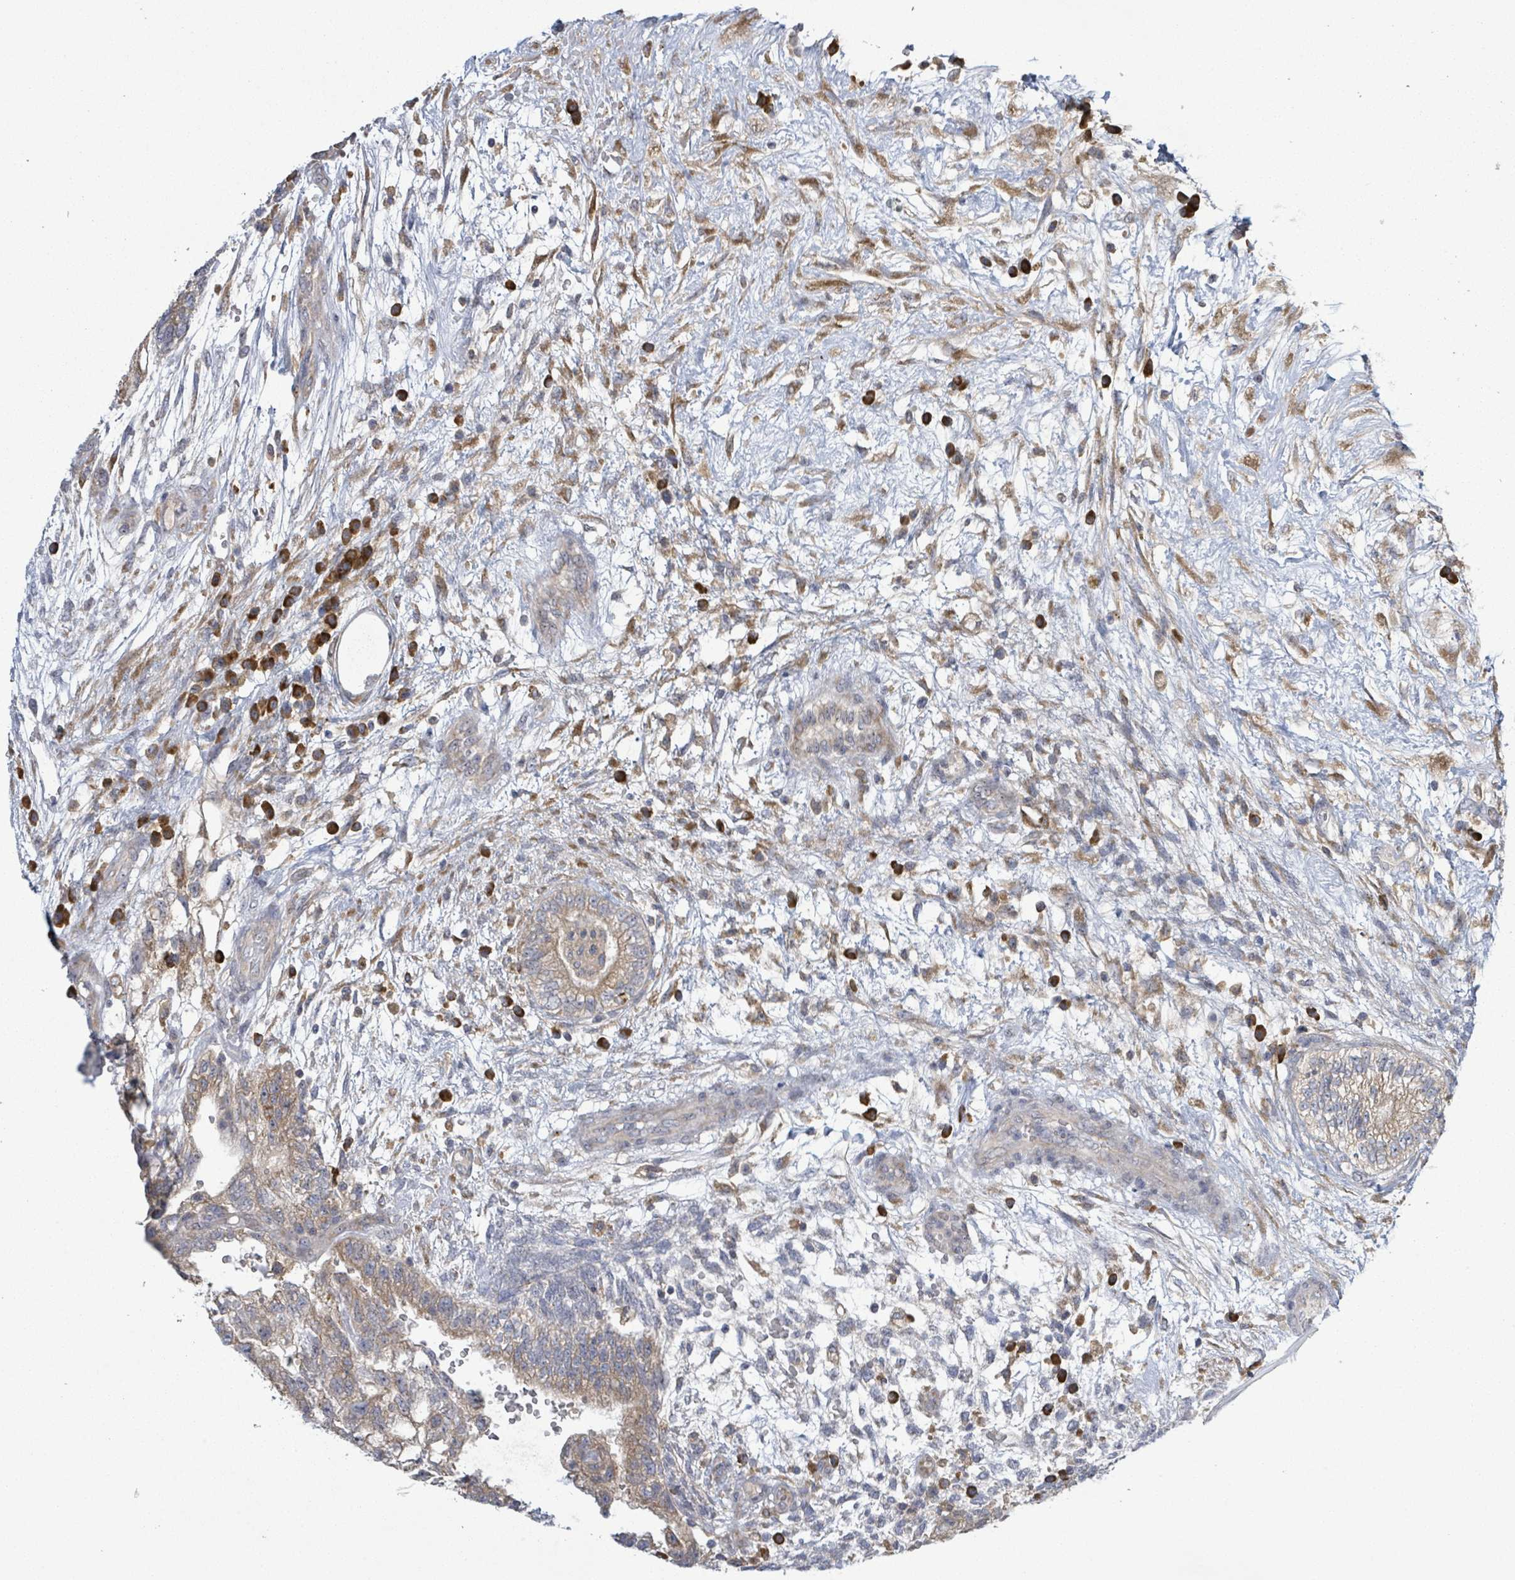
{"staining": {"intensity": "moderate", "quantity": "<25%", "location": "cytoplasmic/membranous"}, "tissue": "testis cancer", "cell_type": "Tumor cells", "image_type": "cancer", "snomed": [{"axis": "morphology", "description": "Normal tissue, NOS"}, {"axis": "morphology", "description": "Carcinoma, Embryonal, NOS"}, {"axis": "topography", "description": "Testis"}], "caption": "This image reveals immunohistochemistry (IHC) staining of human testis cancer (embryonal carcinoma), with low moderate cytoplasmic/membranous positivity in about <25% of tumor cells.", "gene": "ATP13A1", "patient": {"sex": "male", "age": 32}}